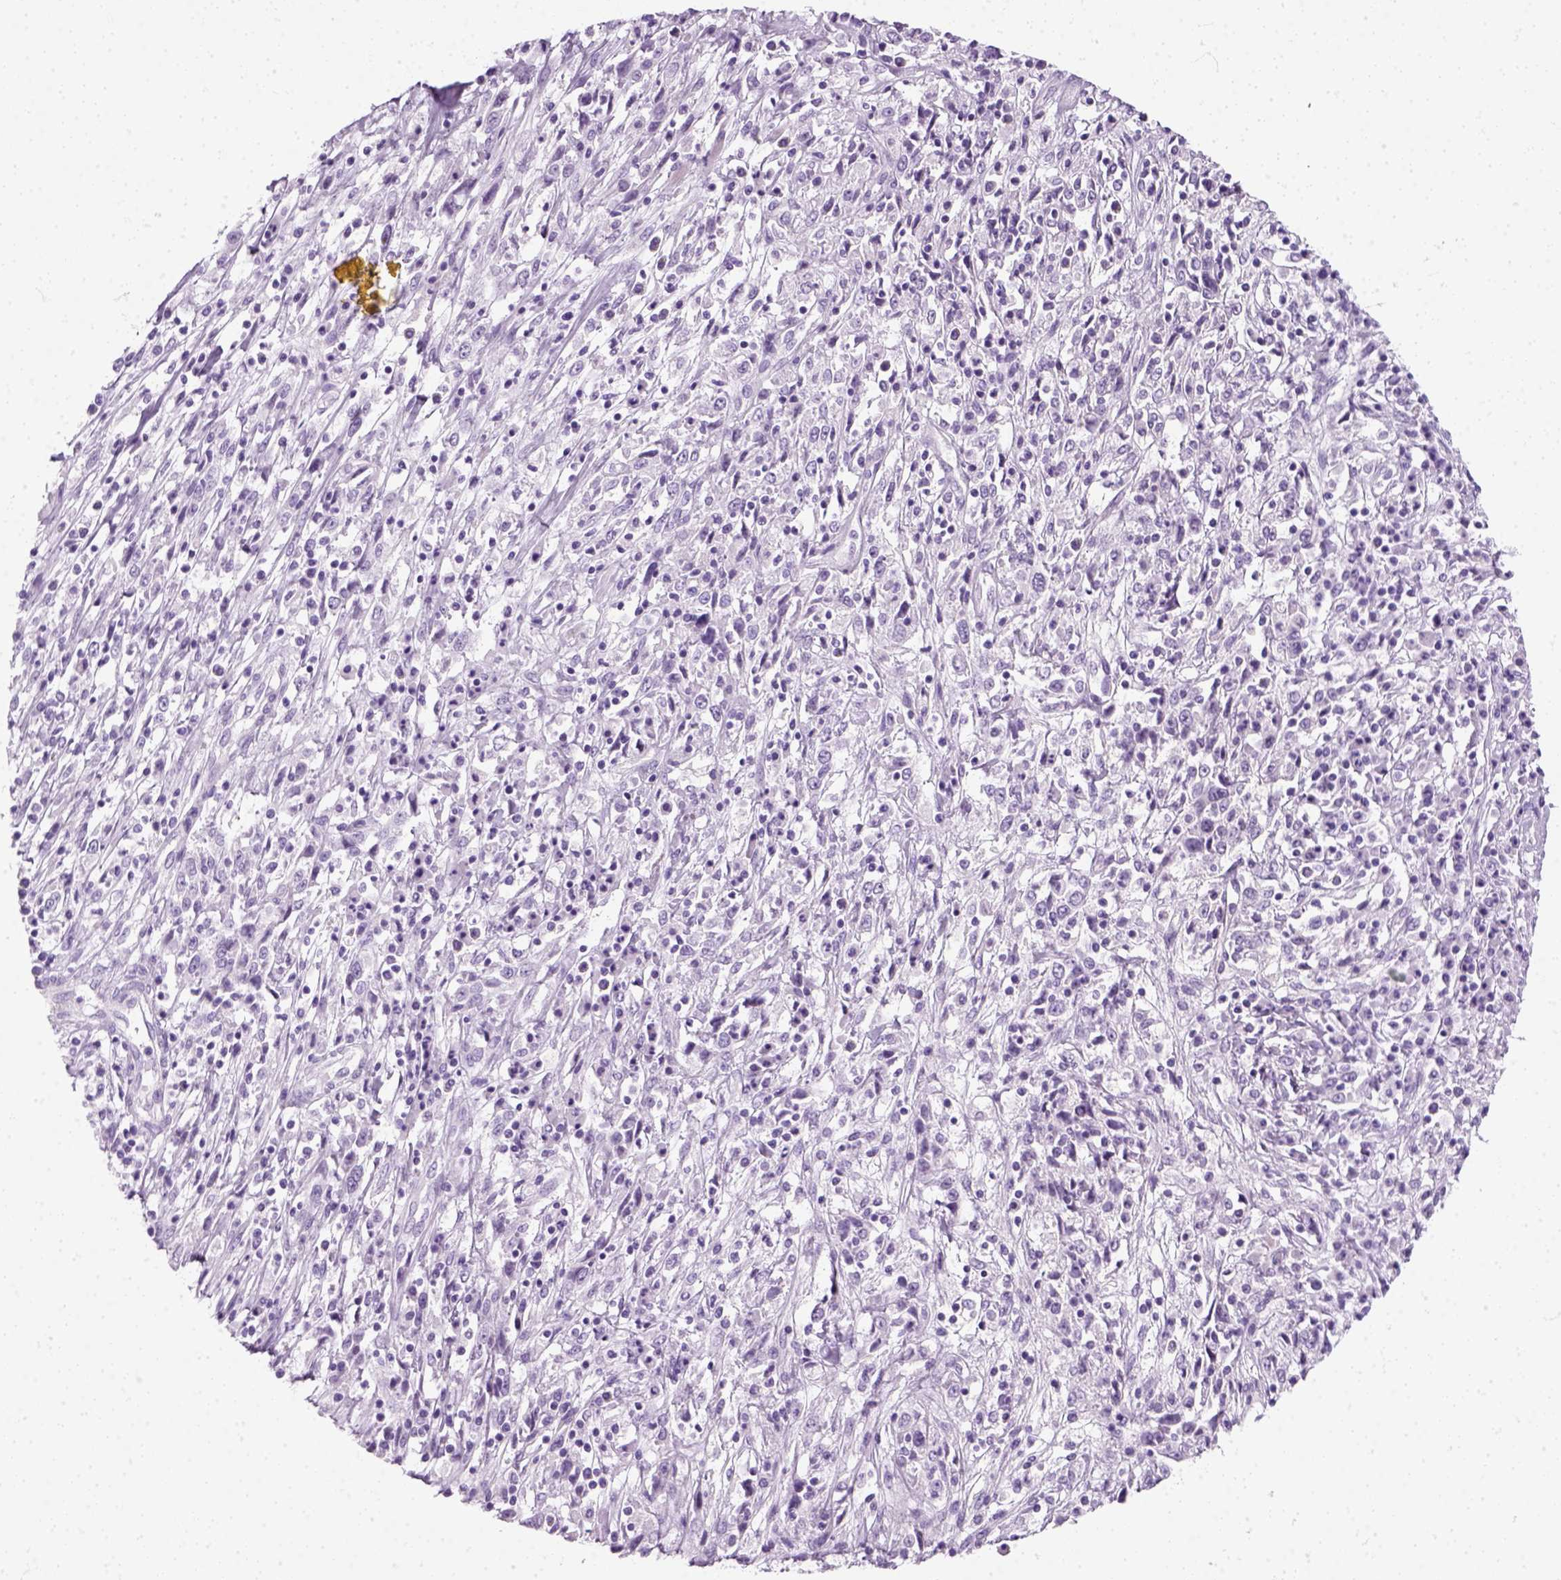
{"staining": {"intensity": "negative", "quantity": "none", "location": "none"}, "tissue": "cervical cancer", "cell_type": "Tumor cells", "image_type": "cancer", "snomed": [{"axis": "morphology", "description": "Adenocarcinoma, NOS"}, {"axis": "topography", "description": "Cervix"}], "caption": "Tumor cells show no significant positivity in cervical cancer.", "gene": "SLC12A5", "patient": {"sex": "female", "age": 40}}